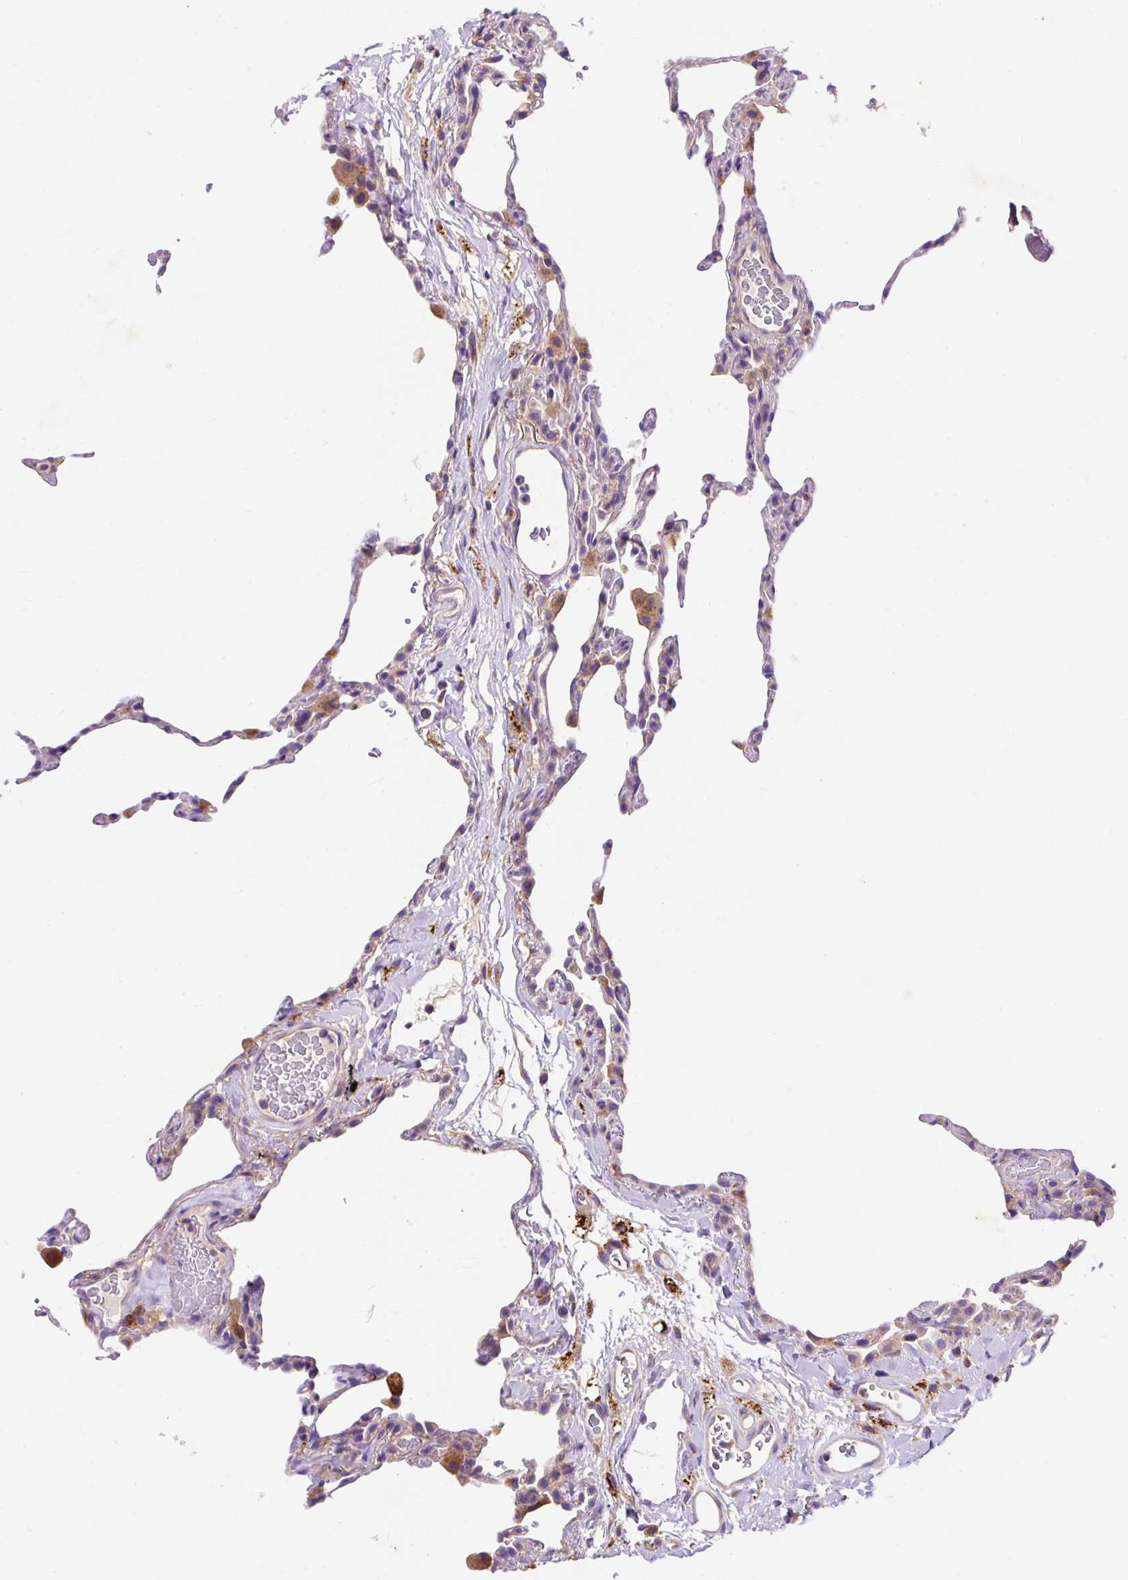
{"staining": {"intensity": "negative", "quantity": "none", "location": "none"}, "tissue": "lung", "cell_type": "Alveolar cells", "image_type": "normal", "snomed": [{"axis": "morphology", "description": "Normal tissue, NOS"}, {"axis": "topography", "description": "Lung"}], "caption": "Lung stained for a protein using immunohistochemistry (IHC) demonstrates no positivity alveolar cells.", "gene": "OR4K15", "patient": {"sex": "female", "age": 57}}